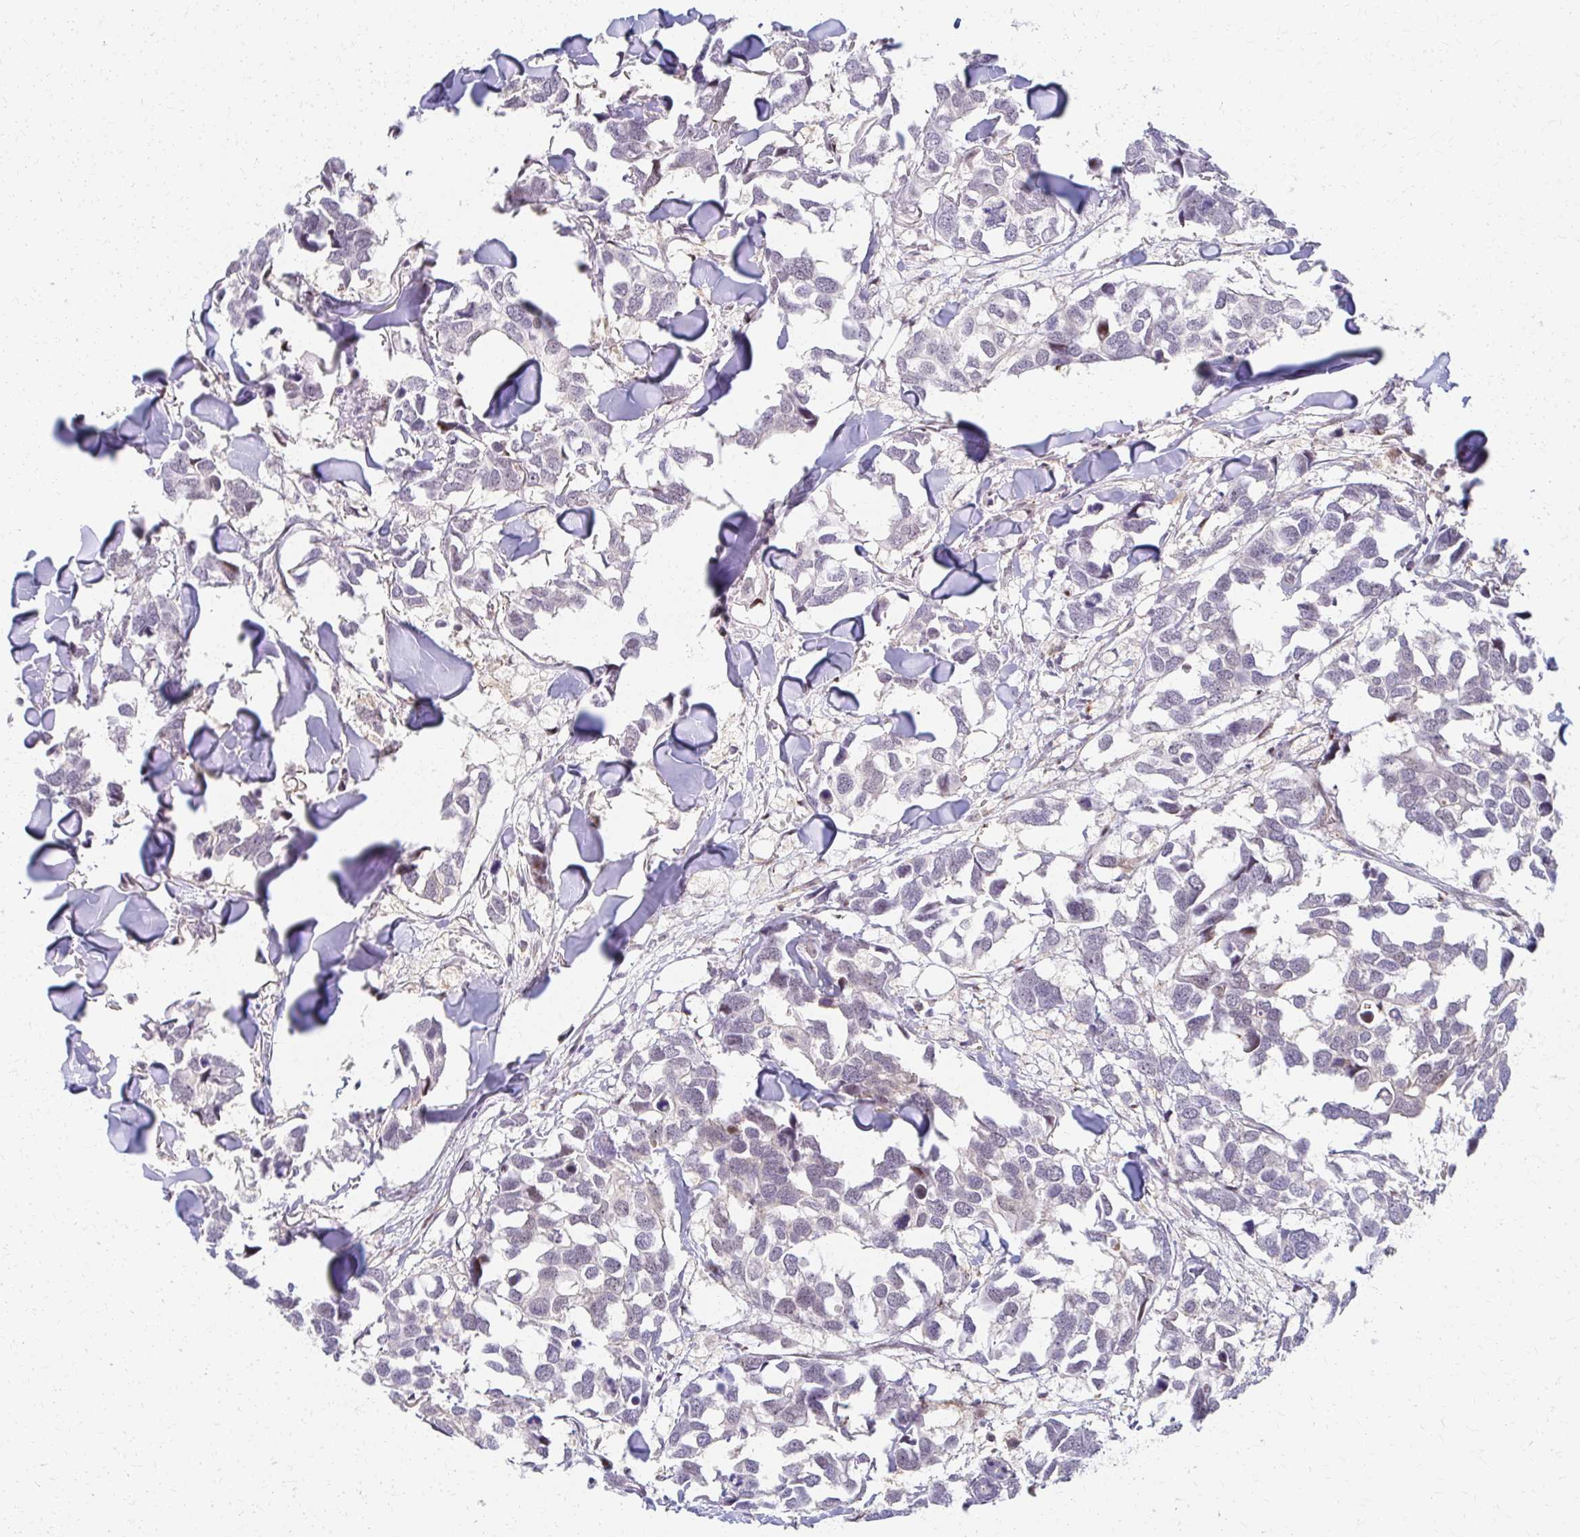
{"staining": {"intensity": "negative", "quantity": "none", "location": "none"}, "tissue": "breast cancer", "cell_type": "Tumor cells", "image_type": "cancer", "snomed": [{"axis": "morphology", "description": "Duct carcinoma"}, {"axis": "topography", "description": "Breast"}], "caption": "Human breast cancer (infiltrating ductal carcinoma) stained for a protein using immunohistochemistry reveals no staining in tumor cells.", "gene": "PSMD7", "patient": {"sex": "female", "age": 83}}